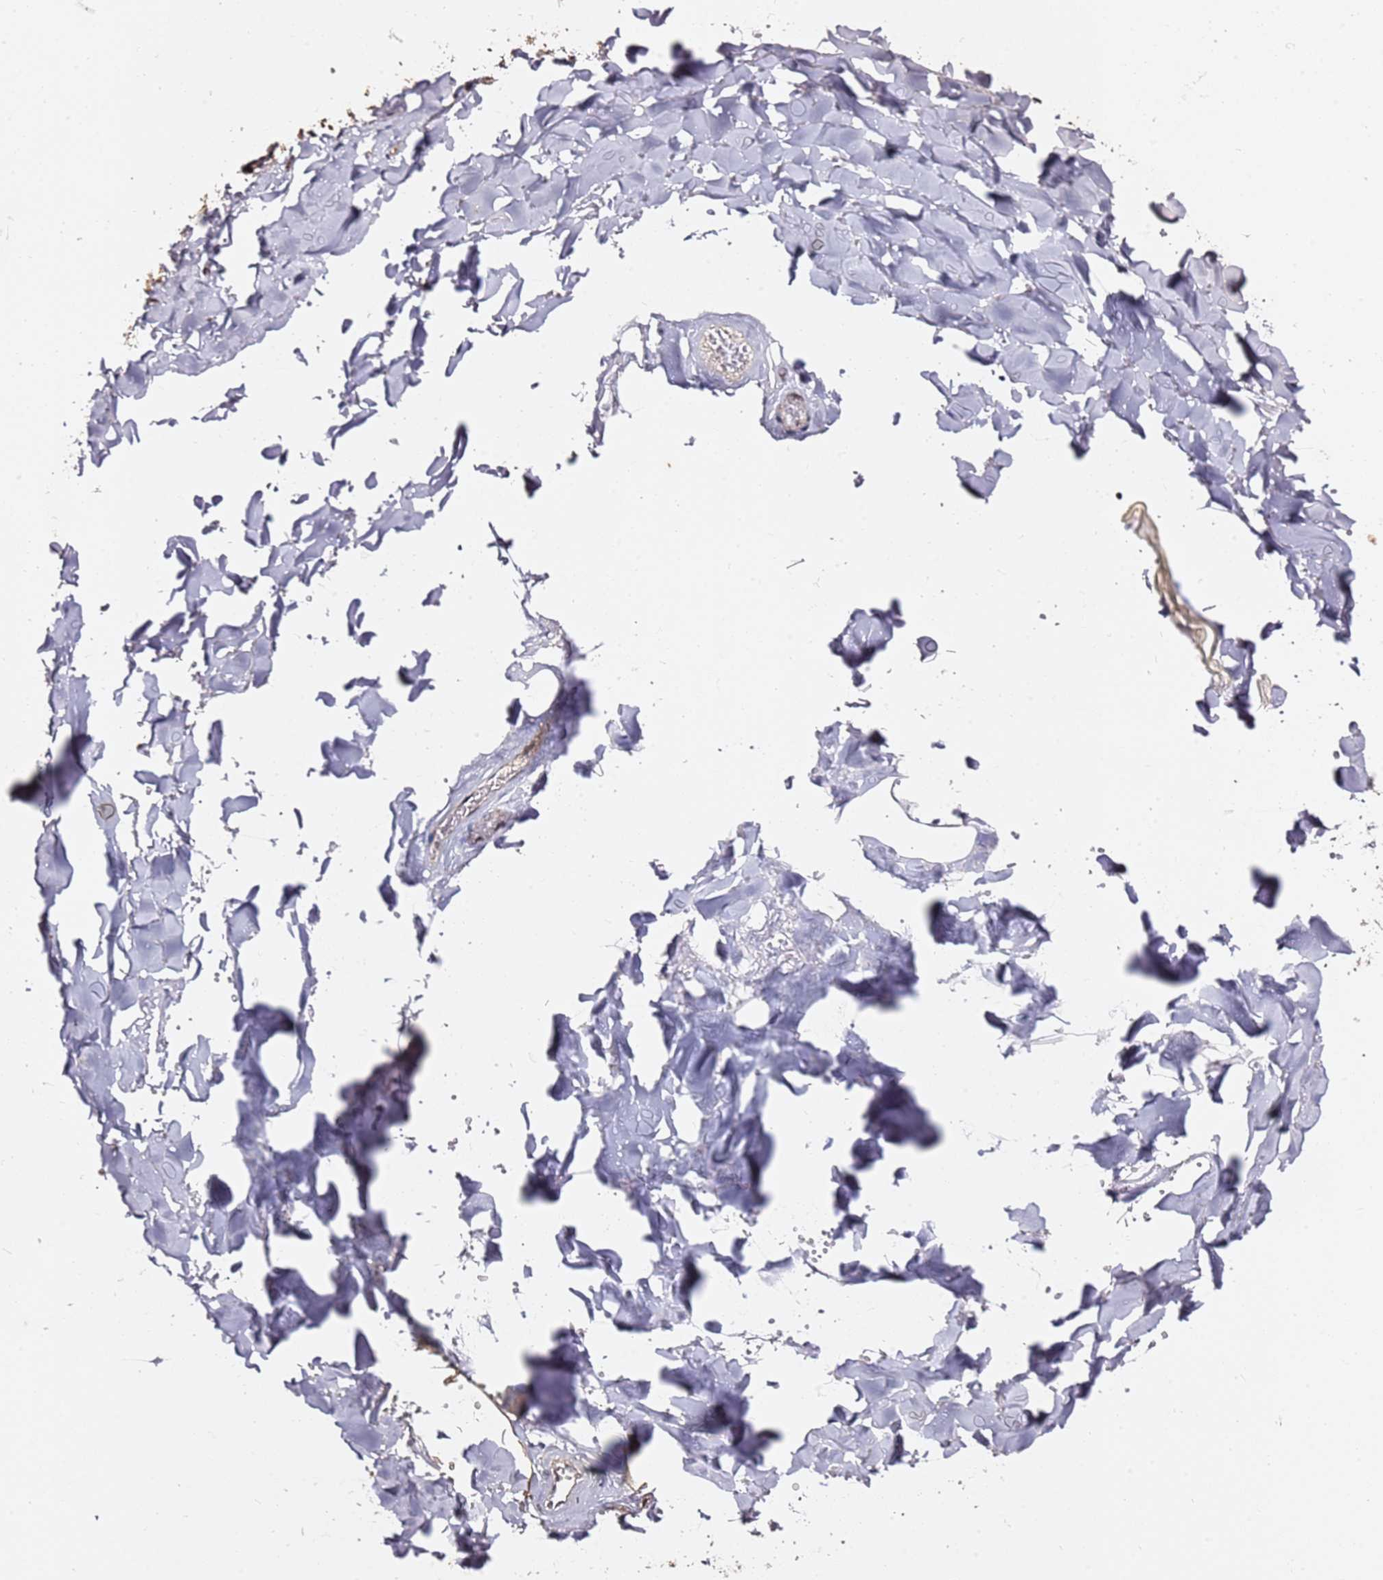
{"staining": {"intensity": "strong", "quantity": ">75%", "location": "cytoplasmic/membranous"}, "tissue": "adipose tissue", "cell_type": "Adipocytes", "image_type": "normal", "snomed": [{"axis": "morphology", "description": "Normal tissue, NOS"}, {"axis": "topography", "description": "Salivary gland"}, {"axis": "topography", "description": "Peripheral nerve tissue"}], "caption": "Immunohistochemical staining of normal adipose tissue exhibits high levels of strong cytoplasmic/membranous expression in about >75% of adipocytes. The protein is shown in brown color, while the nuclei are stained blue.", "gene": "TP53AIP1", "patient": {"sex": "male", "age": 38}}